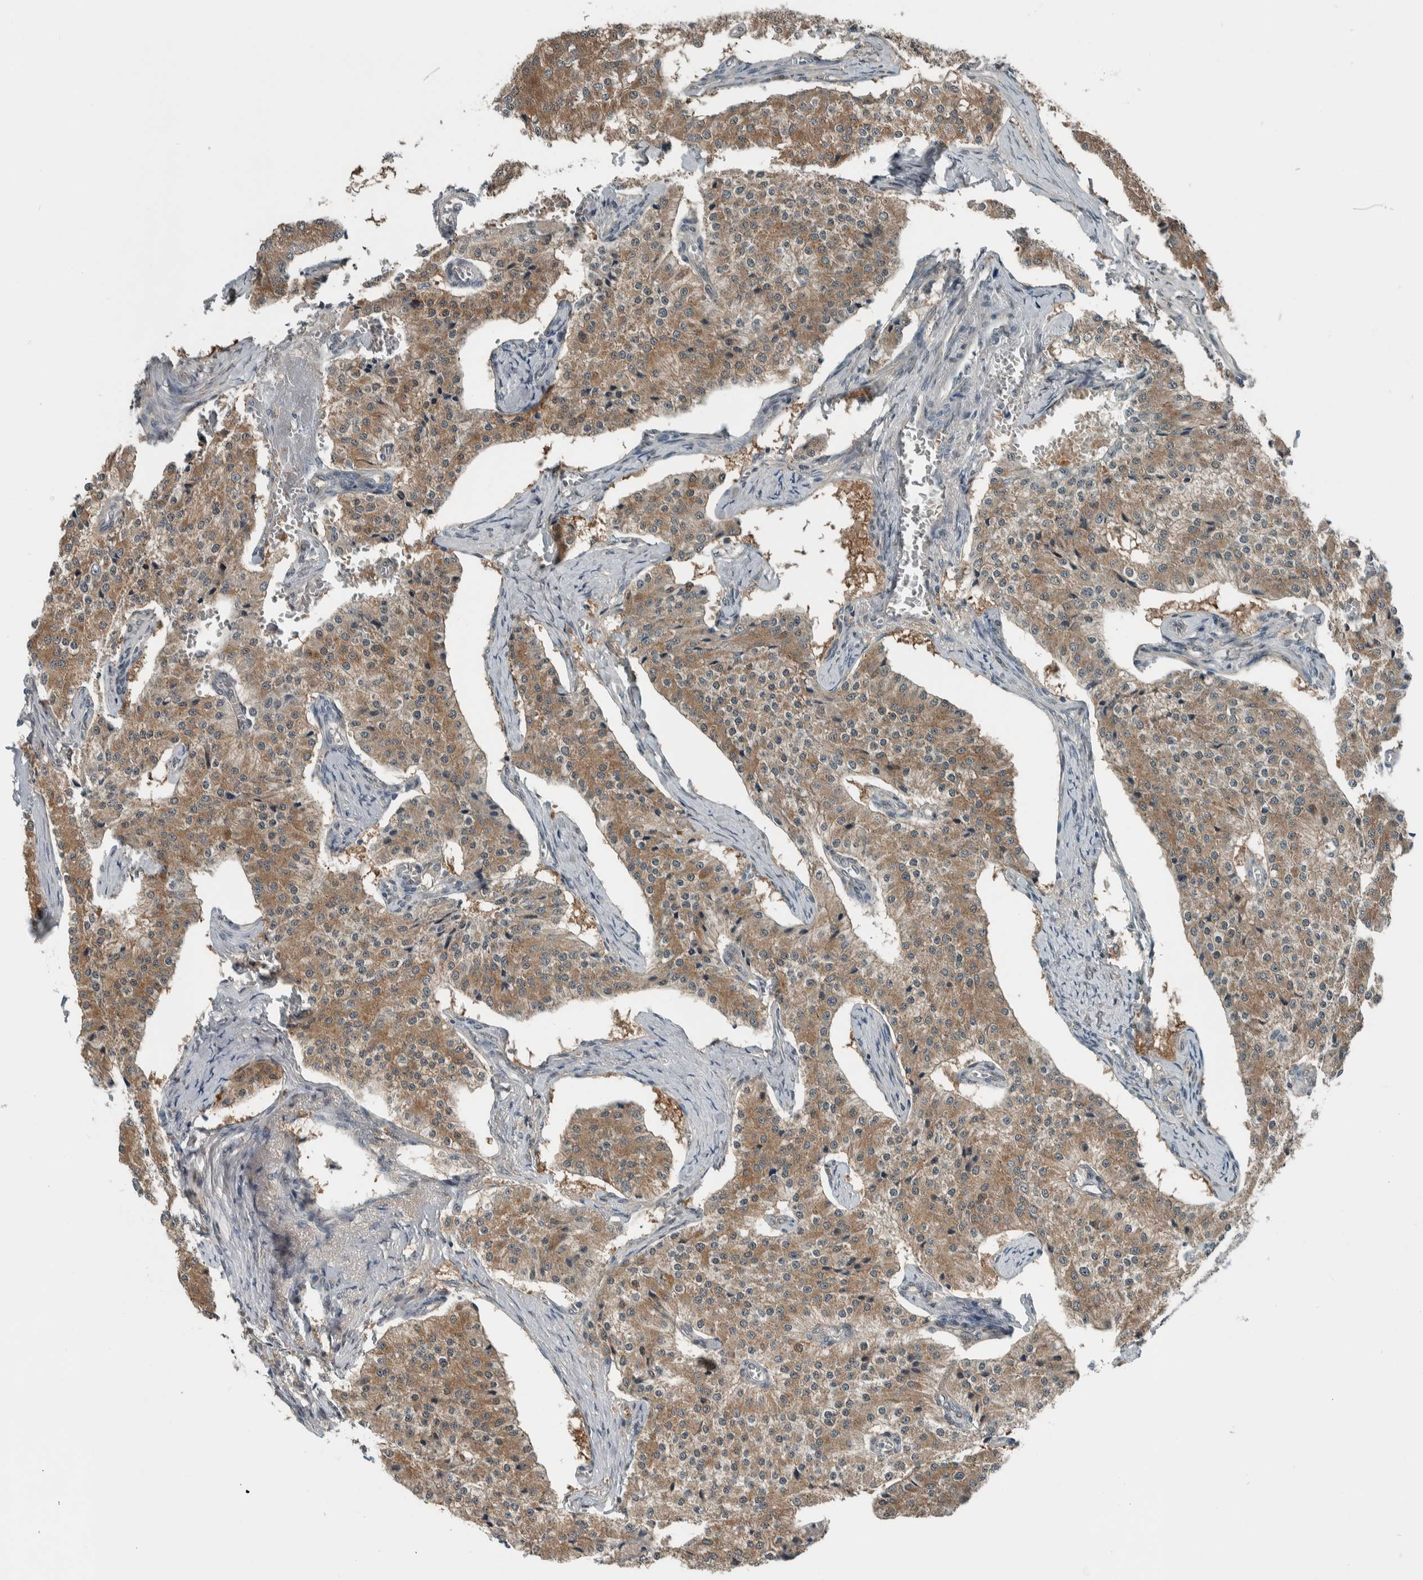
{"staining": {"intensity": "negative", "quantity": "none", "location": "none"}, "tissue": "carcinoid", "cell_type": "Tumor cells", "image_type": "cancer", "snomed": [{"axis": "morphology", "description": "Carcinoid, malignant, NOS"}, {"axis": "topography", "description": "Colon"}], "caption": "A histopathology image of malignant carcinoid stained for a protein reveals no brown staining in tumor cells.", "gene": "ALAD", "patient": {"sex": "female", "age": 52}}